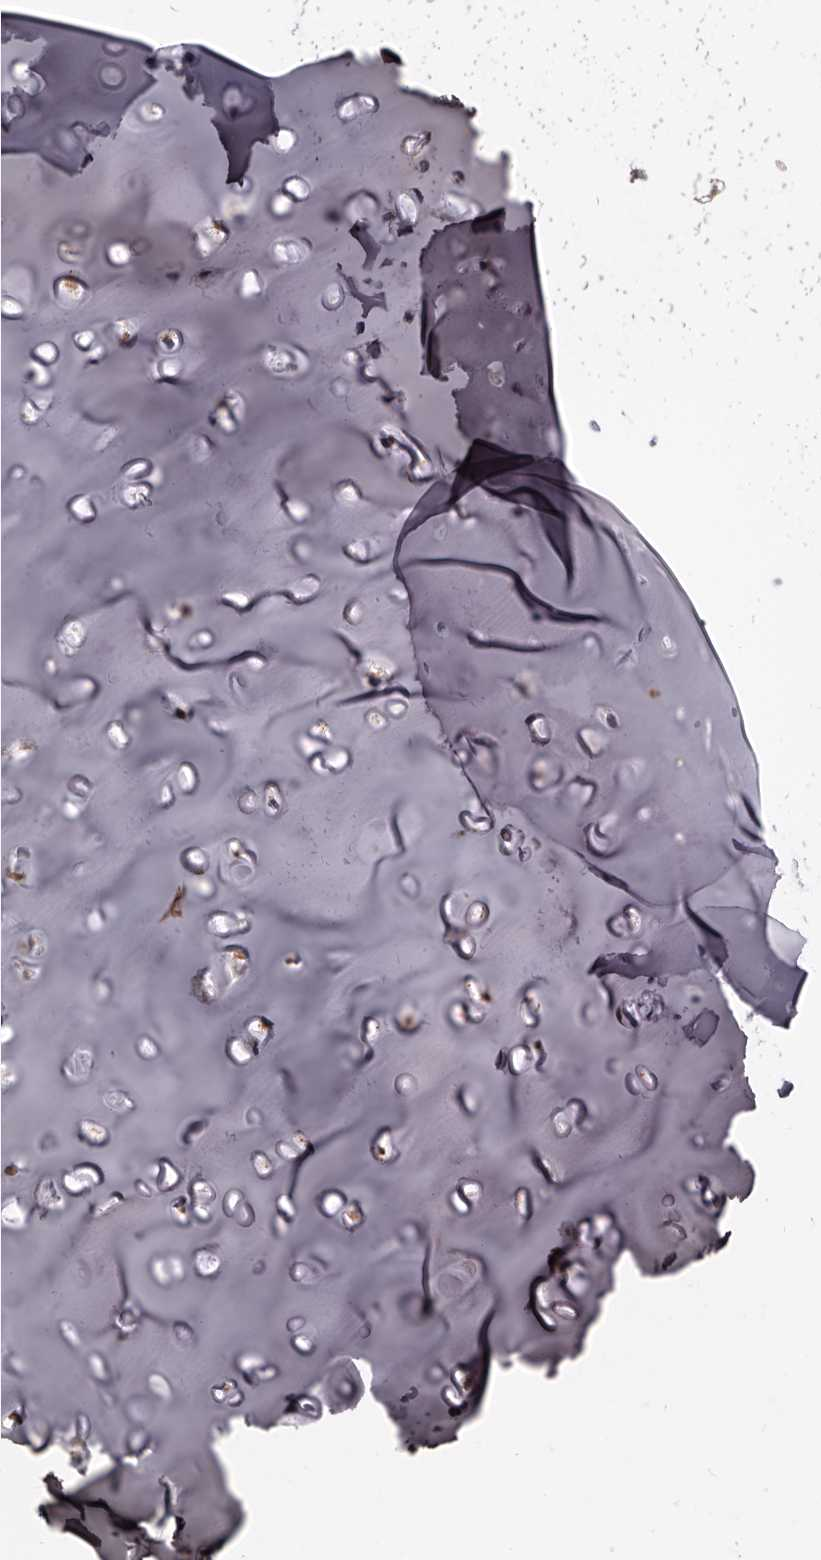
{"staining": {"intensity": "negative", "quantity": "none", "location": "none"}, "tissue": "adipose tissue", "cell_type": "Adipocytes", "image_type": "normal", "snomed": [{"axis": "morphology", "description": "Normal tissue, NOS"}, {"axis": "morphology", "description": "Basal cell carcinoma"}, {"axis": "topography", "description": "Cartilage tissue"}, {"axis": "topography", "description": "Nasopharynx"}, {"axis": "topography", "description": "Oral tissue"}], "caption": "Adipocytes are negative for protein expression in unremarkable human adipose tissue. (DAB IHC with hematoxylin counter stain).", "gene": "PACSIN1", "patient": {"sex": "female", "age": 77}}